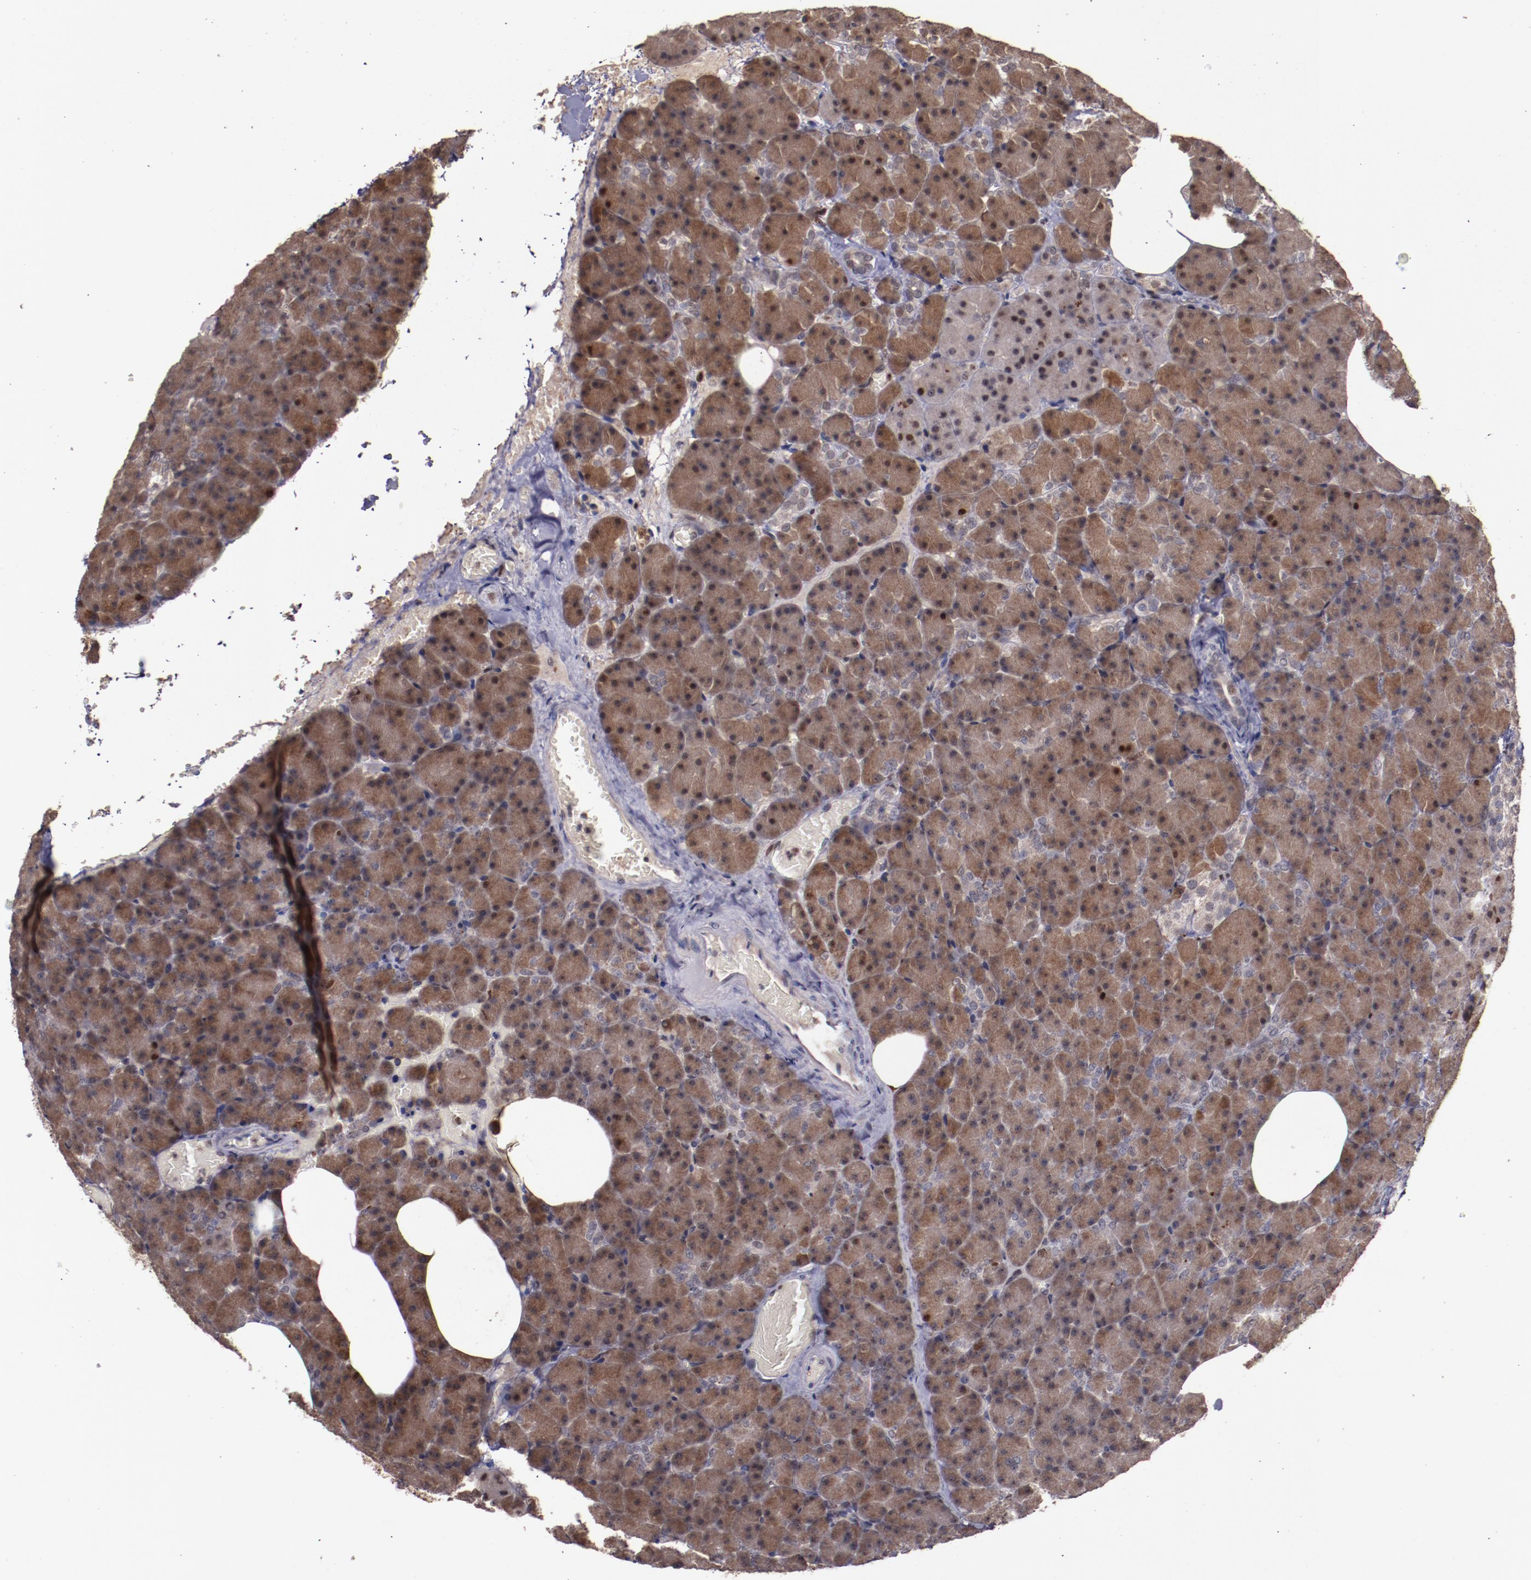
{"staining": {"intensity": "weak", "quantity": ">75%", "location": "cytoplasmic/membranous"}, "tissue": "carcinoid", "cell_type": "Tumor cells", "image_type": "cancer", "snomed": [{"axis": "morphology", "description": "Normal tissue, NOS"}, {"axis": "morphology", "description": "Carcinoid, malignant, NOS"}, {"axis": "topography", "description": "Pancreas"}], "caption": "Weak cytoplasmic/membranous expression is appreciated in approximately >75% of tumor cells in carcinoid.", "gene": "CHEK2", "patient": {"sex": "female", "age": 35}}